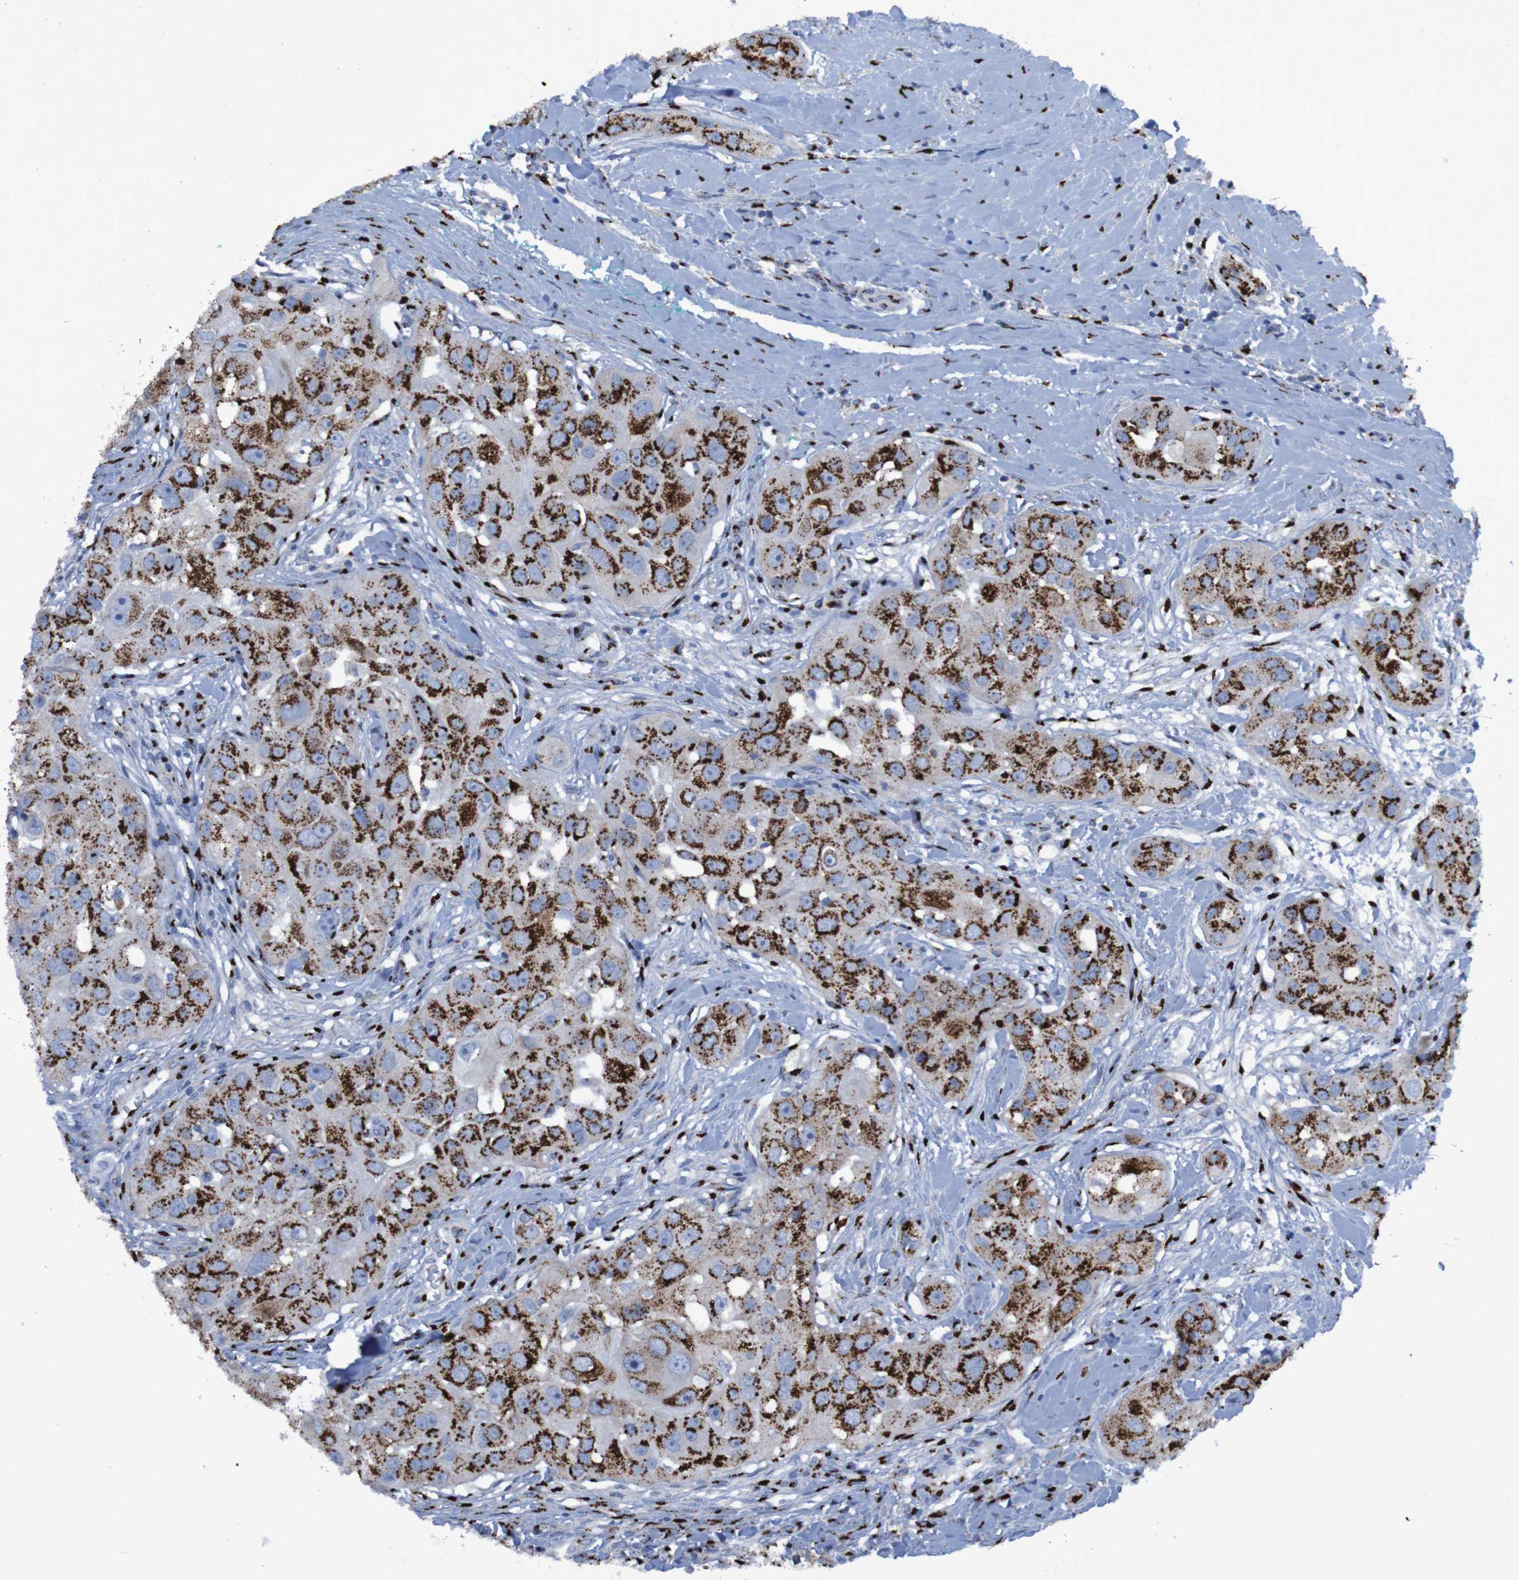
{"staining": {"intensity": "strong", "quantity": ">75%", "location": "cytoplasmic/membranous"}, "tissue": "head and neck cancer", "cell_type": "Tumor cells", "image_type": "cancer", "snomed": [{"axis": "morphology", "description": "Normal tissue, NOS"}, {"axis": "morphology", "description": "Squamous cell carcinoma, NOS"}, {"axis": "topography", "description": "Skeletal muscle"}, {"axis": "topography", "description": "Head-Neck"}], "caption": "Immunohistochemical staining of human head and neck cancer shows high levels of strong cytoplasmic/membranous protein expression in approximately >75% of tumor cells.", "gene": "GOLM1", "patient": {"sex": "male", "age": 51}}